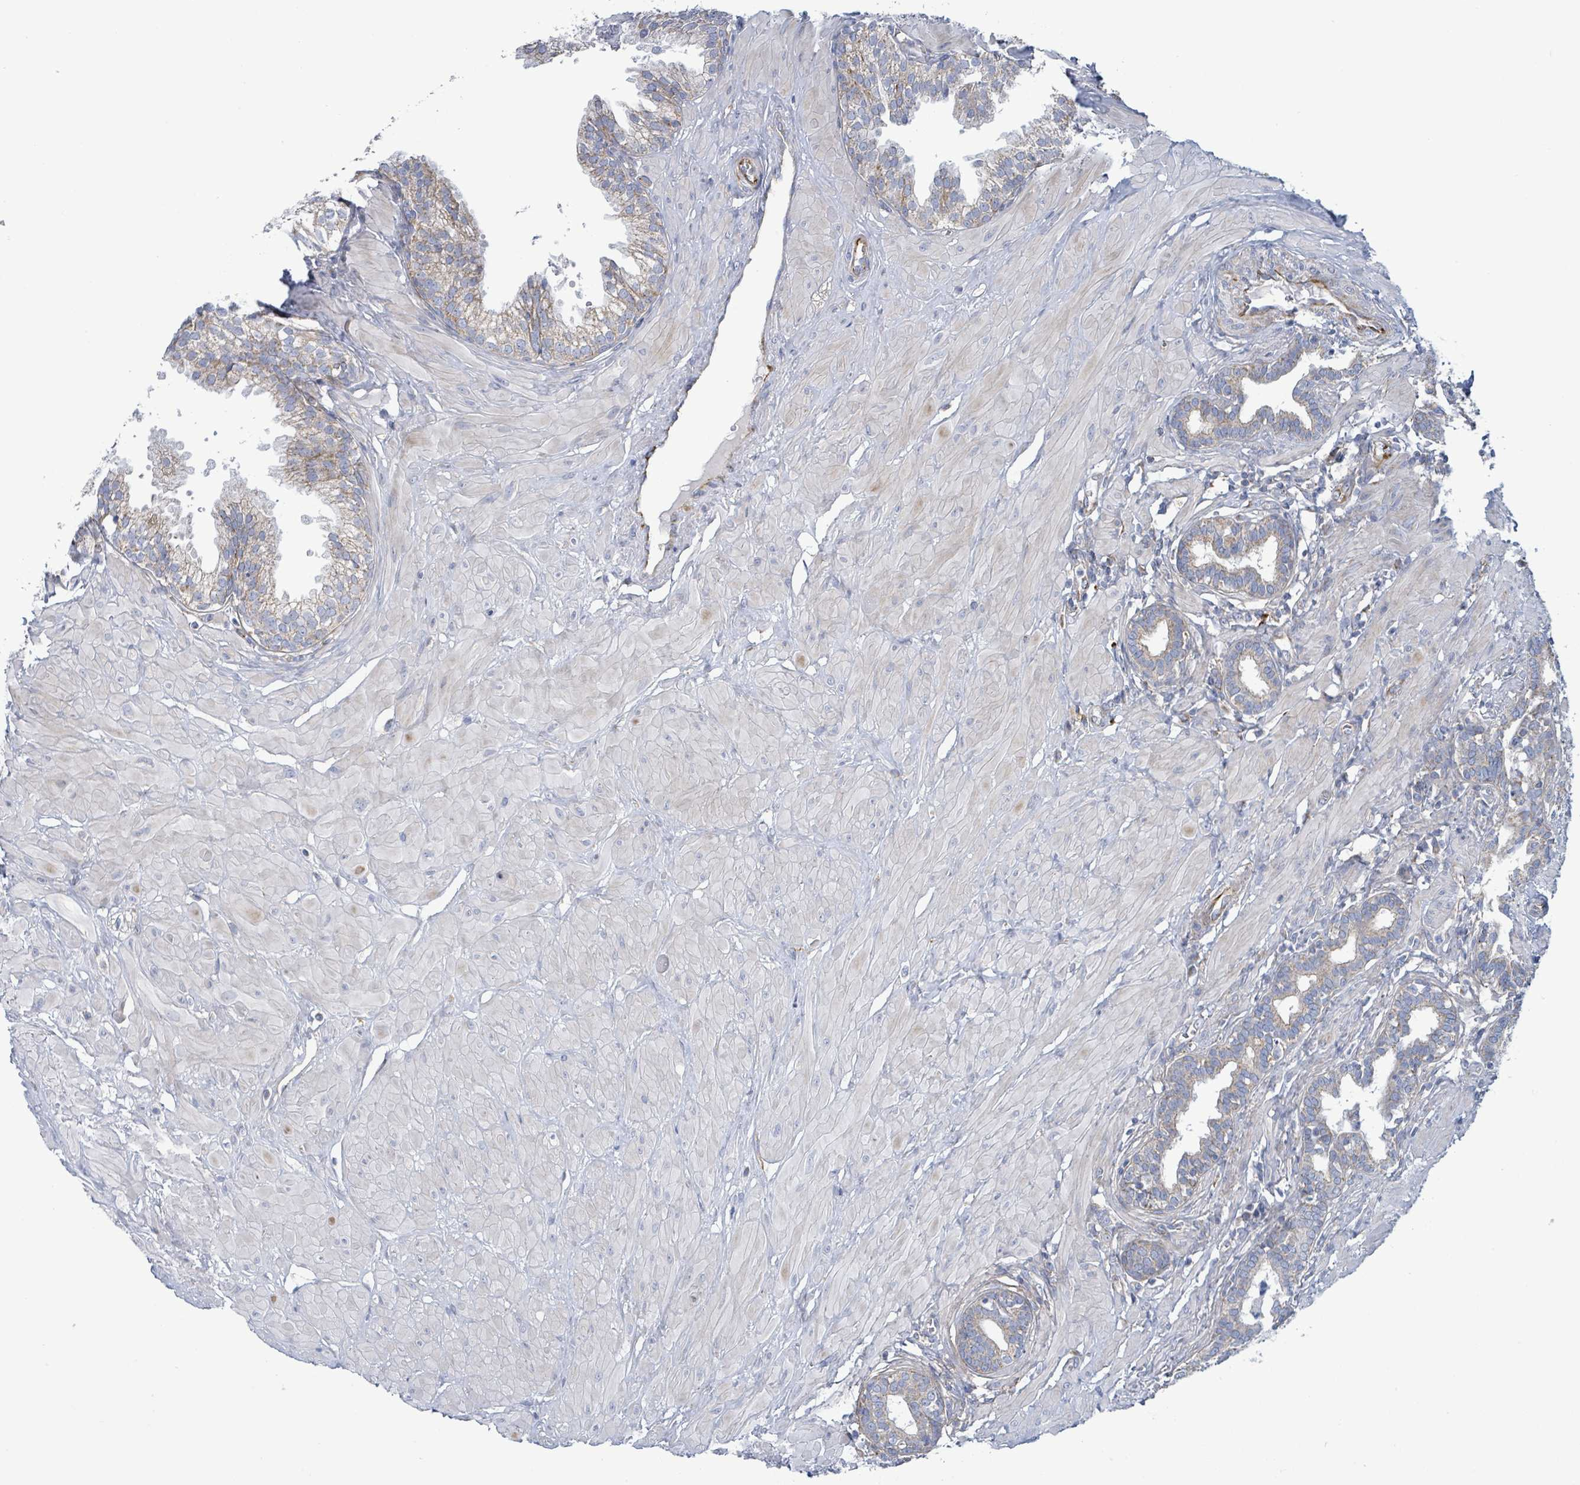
{"staining": {"intensity": "moderate", "quantity": ">75%", "location": "cytoplasmic/membranous"}, "tissue": "prostate", "cell_type": "Glandular cells", "image_type": "normal", "snomed": [{"axis": "morphology", "description": "Normal tissue, NOS"}, {"axis": "topography", "description": "Prostate"}, {"axis": "topography", "description": "Peripheral nerve tissue"}], "caption": "High-power microscopy captured an IHC micrograph of normal prostate, revealing moderate cytoplasmic/membranous expression in about >75% of glandular cells. (Stains: DAB in brown, nuclei in blue, Microscopy: brightfield microscopy at high magnification).", "gene": "ALG12", "patient": {"sex": "male", "age": 55}}